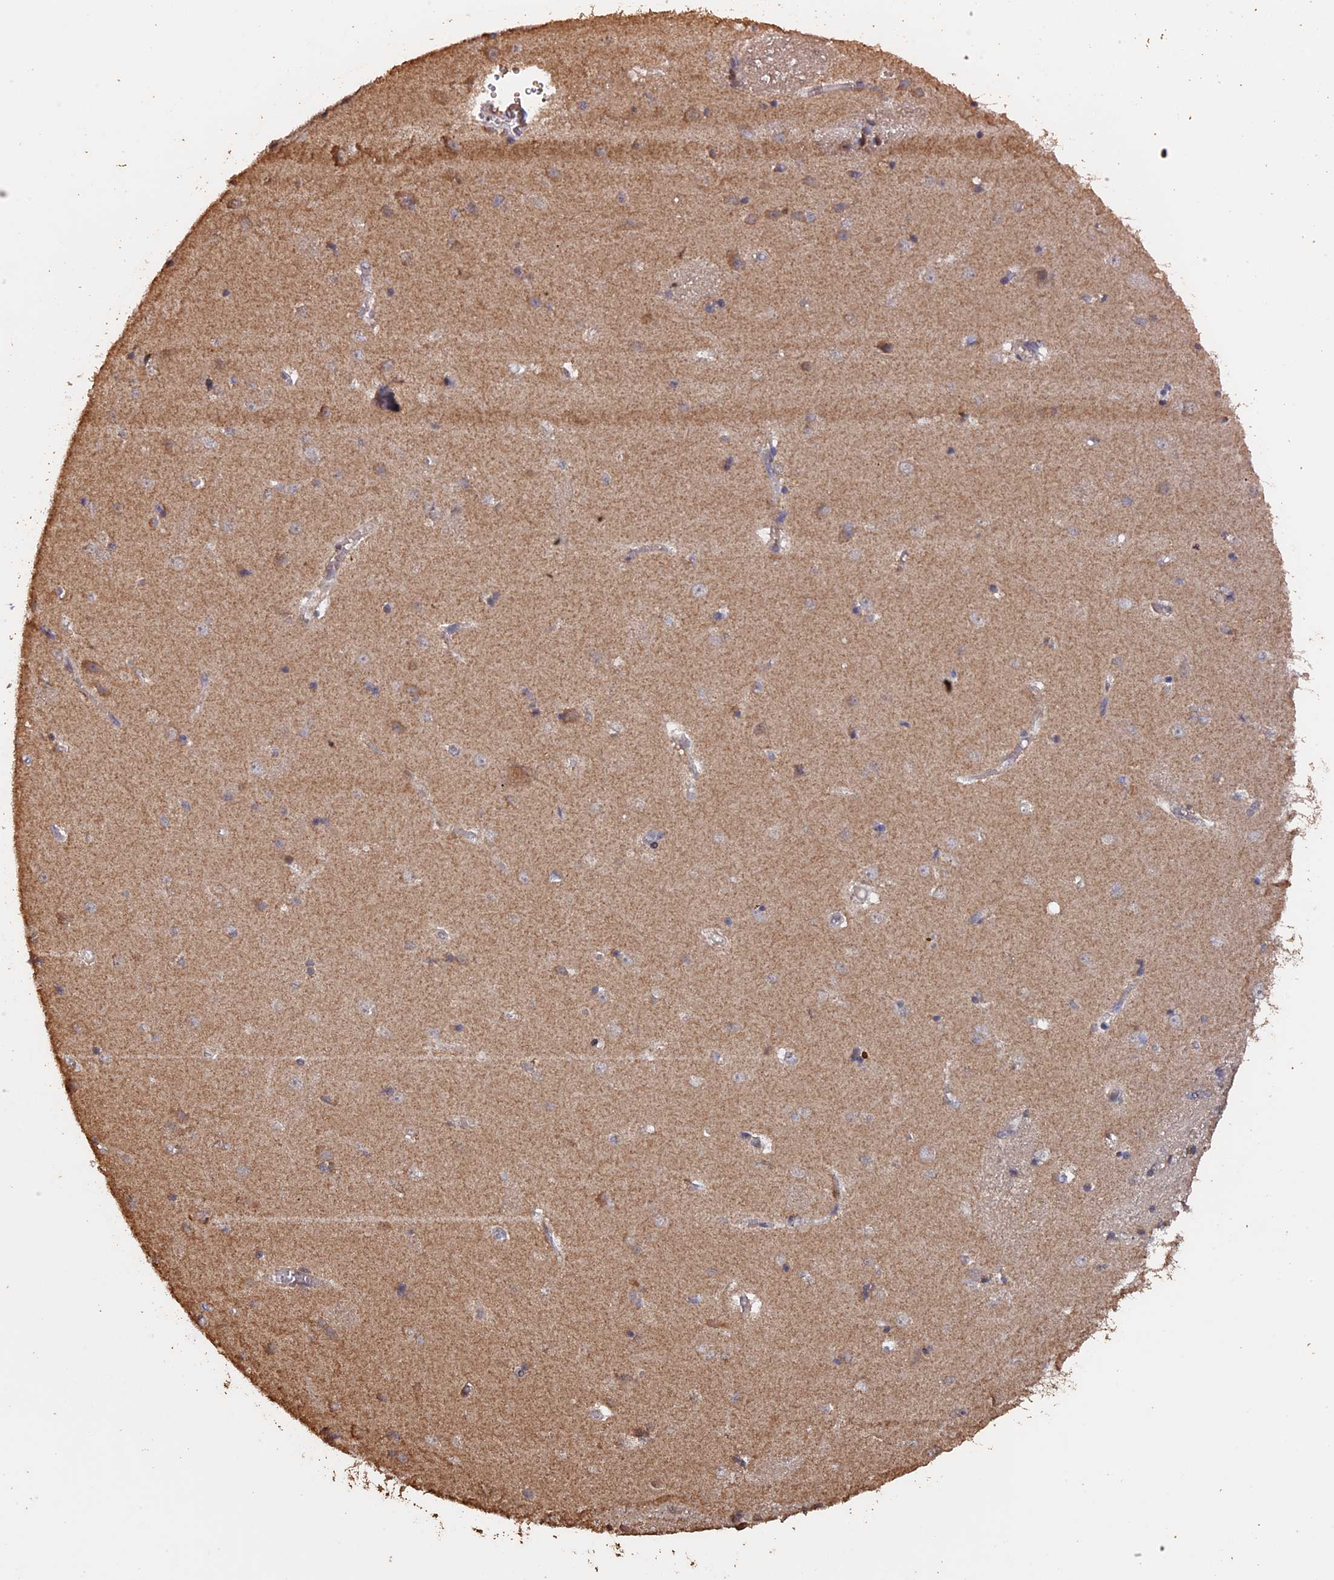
{"staining": {"intensity": "negative", "quantity": "none", "location": "none"}, "tissue": "caudate", "cell_type": "Glial cells", "image_type": "normal", "snomed": [{"axis": "morphology", "description": "Normal tissue, NOS"}, {"axis": "topography", "description": "Lateral ventricle wall"}], "caption": "Caudate was stained to show a protein in brown. There is no significant positivity in glial cells. (DAB (3,3'-diaminobenzidine) immunohistochemistry (IHC) with hematoxylin counter stain).", "gene": "HUNK", "patient": {"sex": "male", "age": 37}}